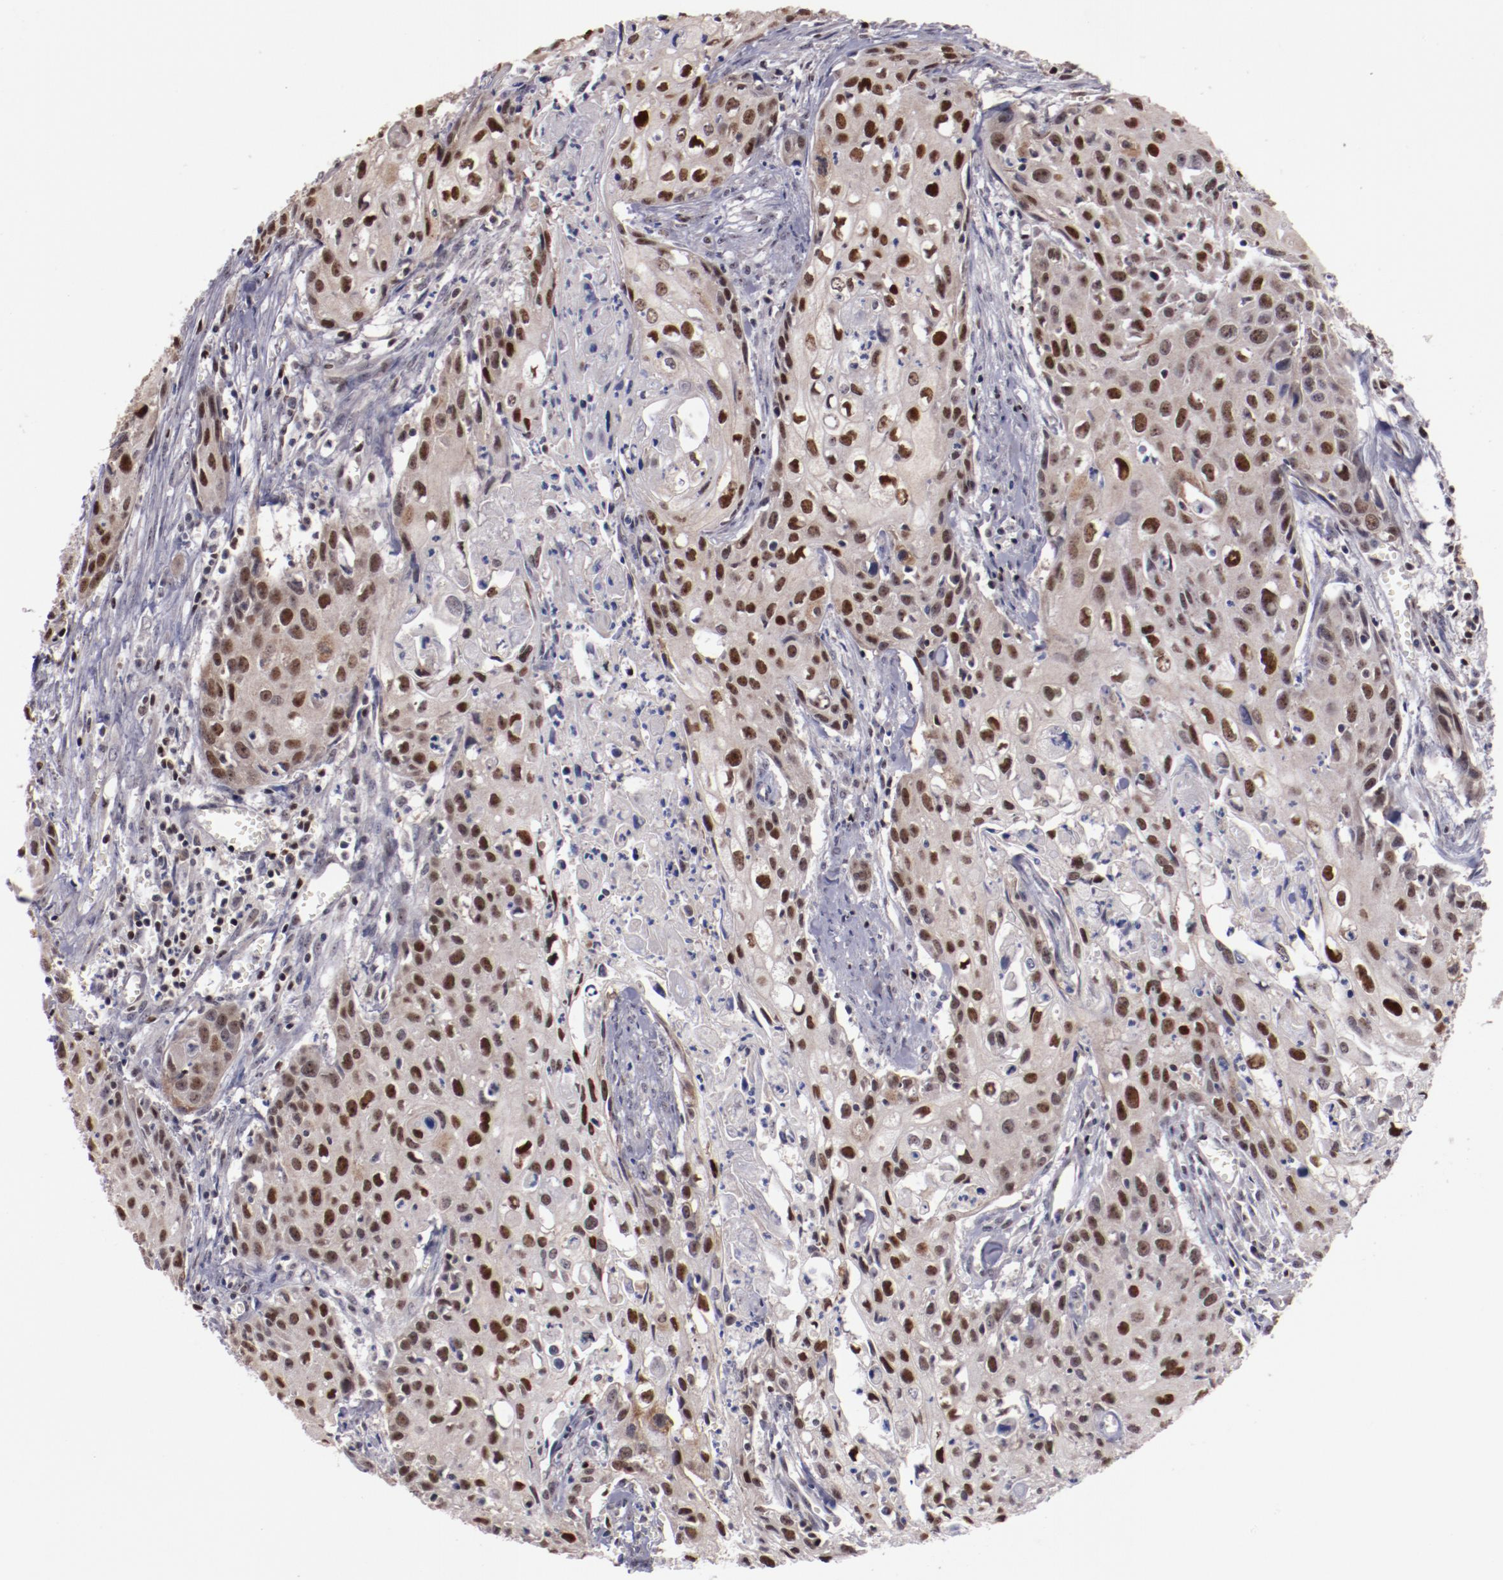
{"staining": {"intensity": "moderate", "quantity": ">75%", "location": "nuclear"}, "tissue": "urothelial cancer", "cell_type": "Tumor cells", "image_type": "cancer", "snomed": [{"axis": "morphology", "description": "Urothelial carcinoma, High grade"}, {"axis": "topography", "description": "Urinary bladder"}], "caption": "Human urothelial cancer stained with a brown dye displays moderate nuclear positive expression in approximately >75% of tumor cells.", "gene": "DDX24", "patient": {"sex": "male", "age": 54}}